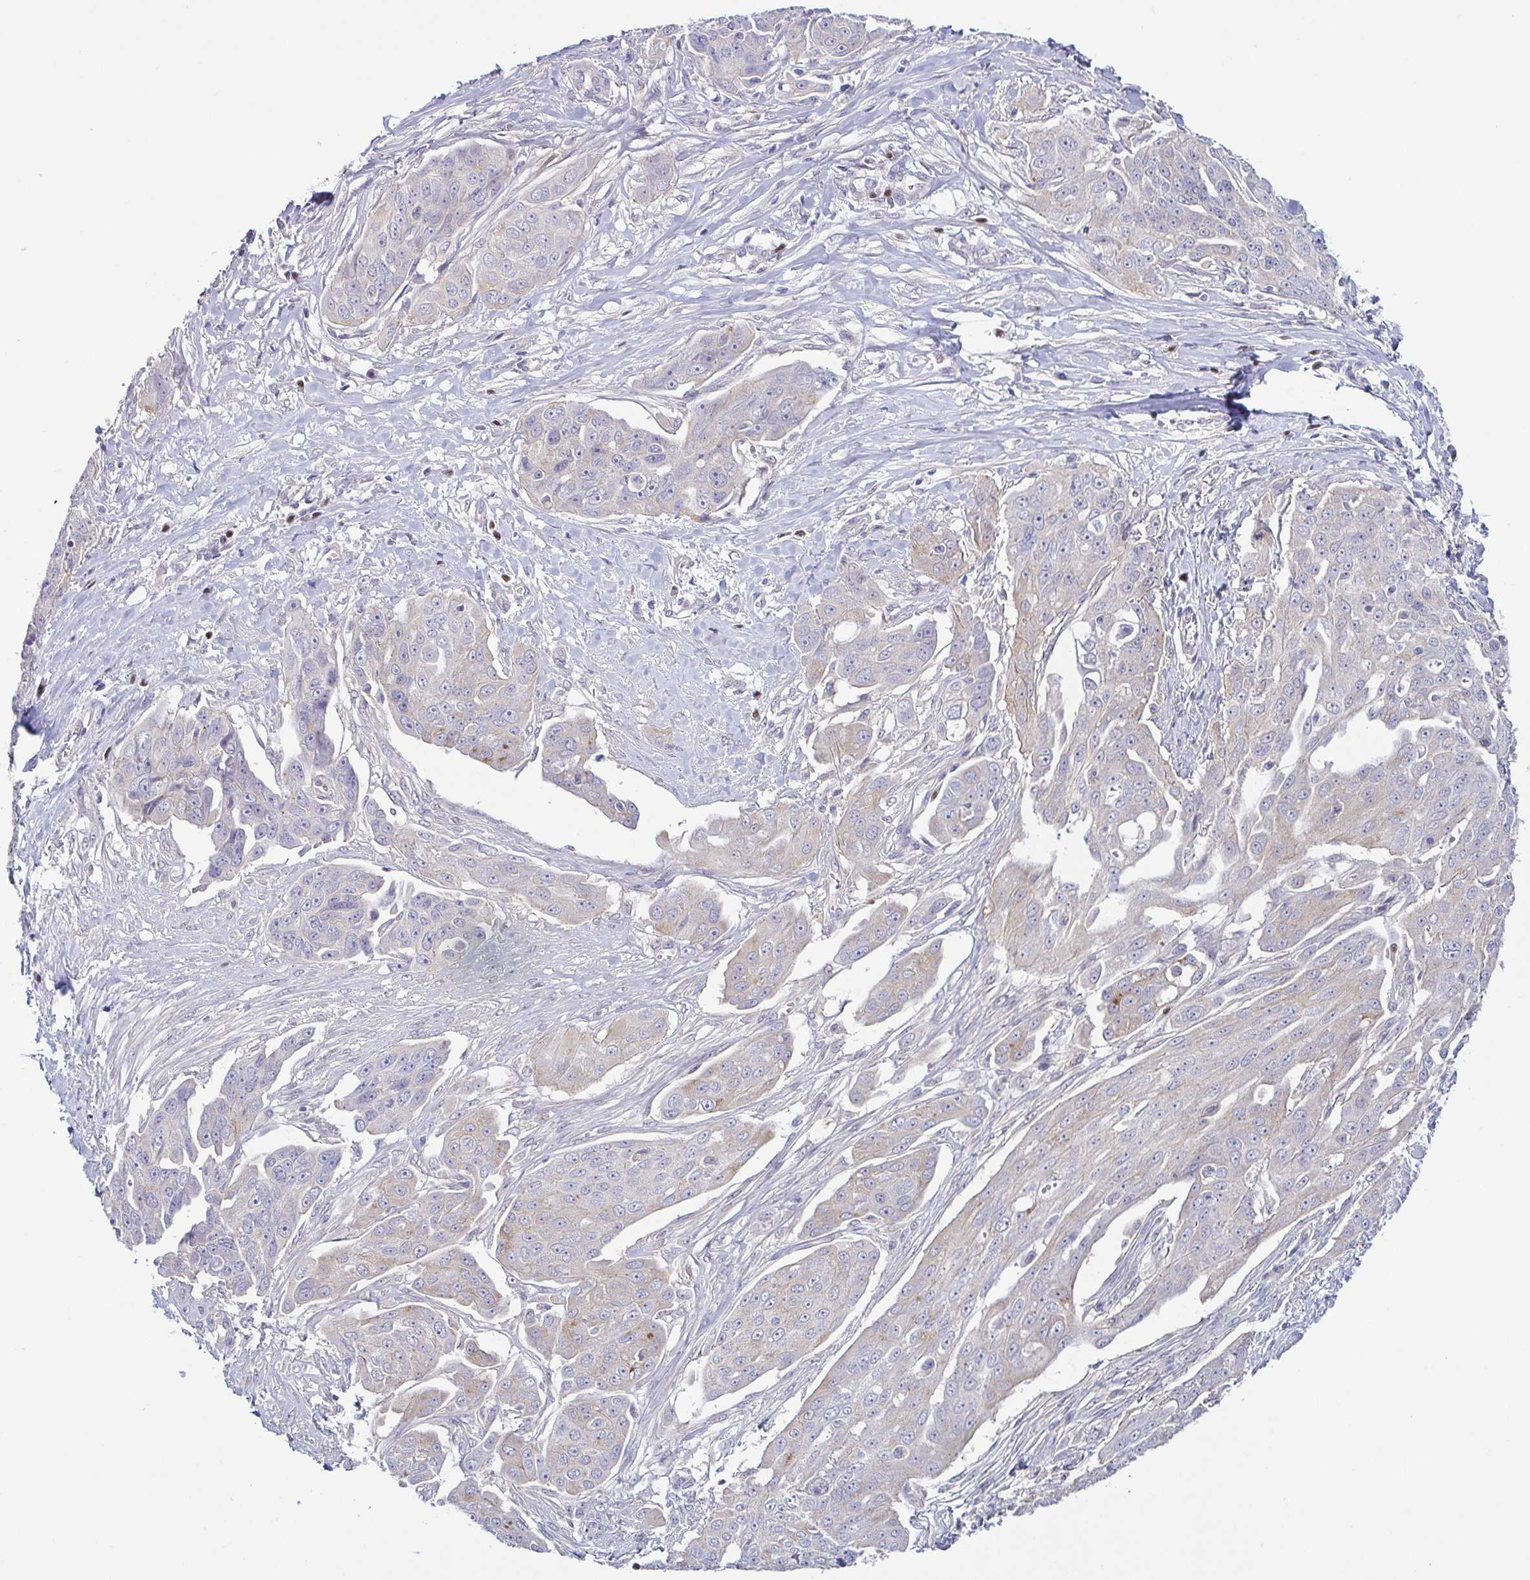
{"staining": {"intensity": "negative", "quantity": "none", "location": "none"}, "tissue": "ovarian cancer", "cell_type": "Tumor cells", "image_type": "cancer", "snomed": [{"axis": "morphology", "description": "Carcinoma, endometroid"}, {"axis": "topography", "description": "Ovary"}], "caption": "The micrograph demonstrates no staining of tumor cells in endometroid carcinoma (ovarian). (Immunohistochemistry (ihc), brightfield microscopy, high magnification).", "gene": "UBE2Q1", "patient": {"sex": "female", "age": 70}}